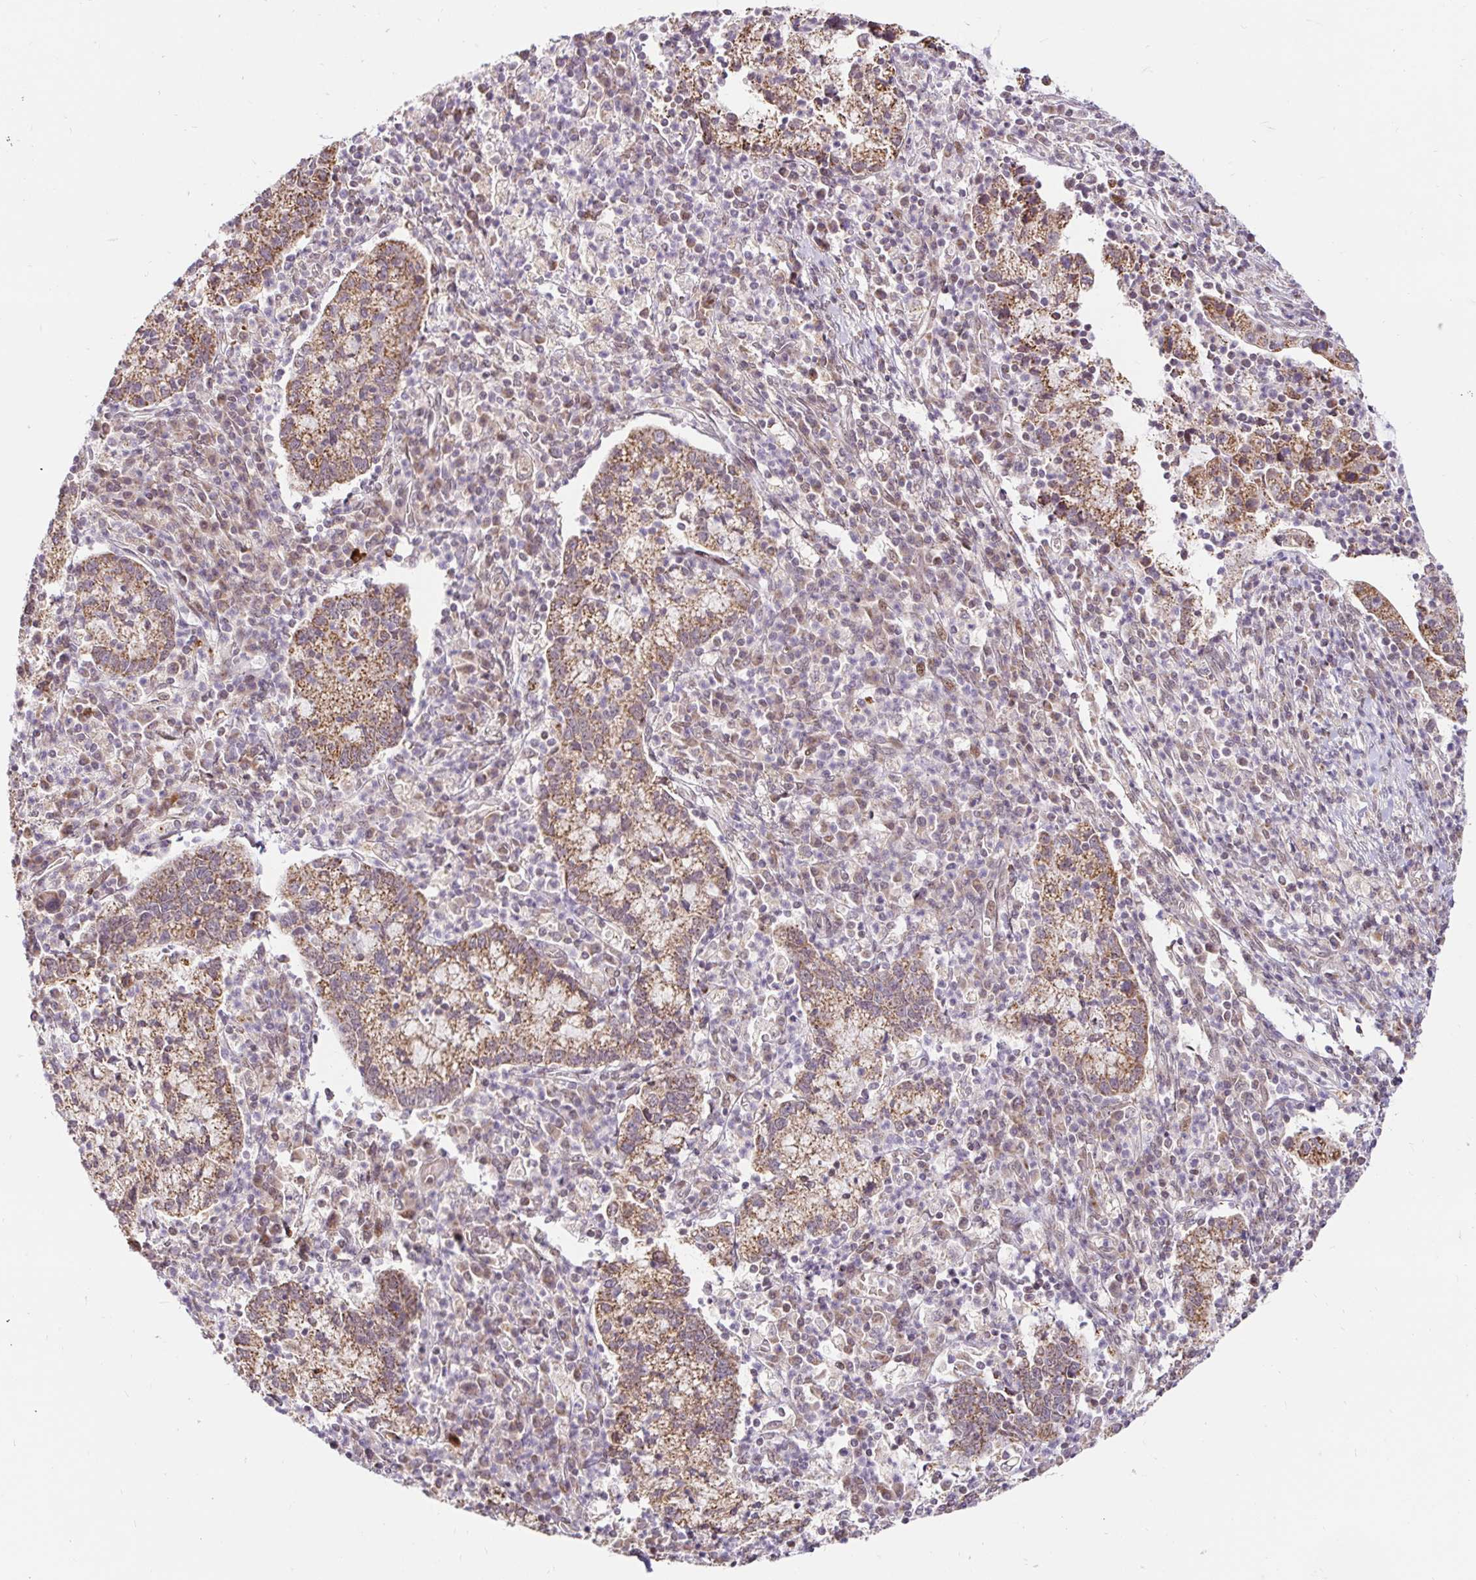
{"staining": {"intensity": "moderate", "quantity": ">75%", "location": "cytoplasmic/membranous"}, "tissue": "cervical cancer", "cell_type": "Tumor cells", "image_type": "cancer", "snomed": [{"axis": "morphology", "description": "Normal tissue, NOS"}, {"axis": "morphology", "description": "Adenocarcinoma, NOS"}, {"axis": "topography", "description": "Cervix"}], "caption": "Protein expression analysis of human cervical cancer (adenocarcinoma) reveals moderate cytoplasmic/membranous positivity in approximately >75% of tumor cells.", "gene": "TIMM50", "patient": {"sex": "female", "age": 44}}